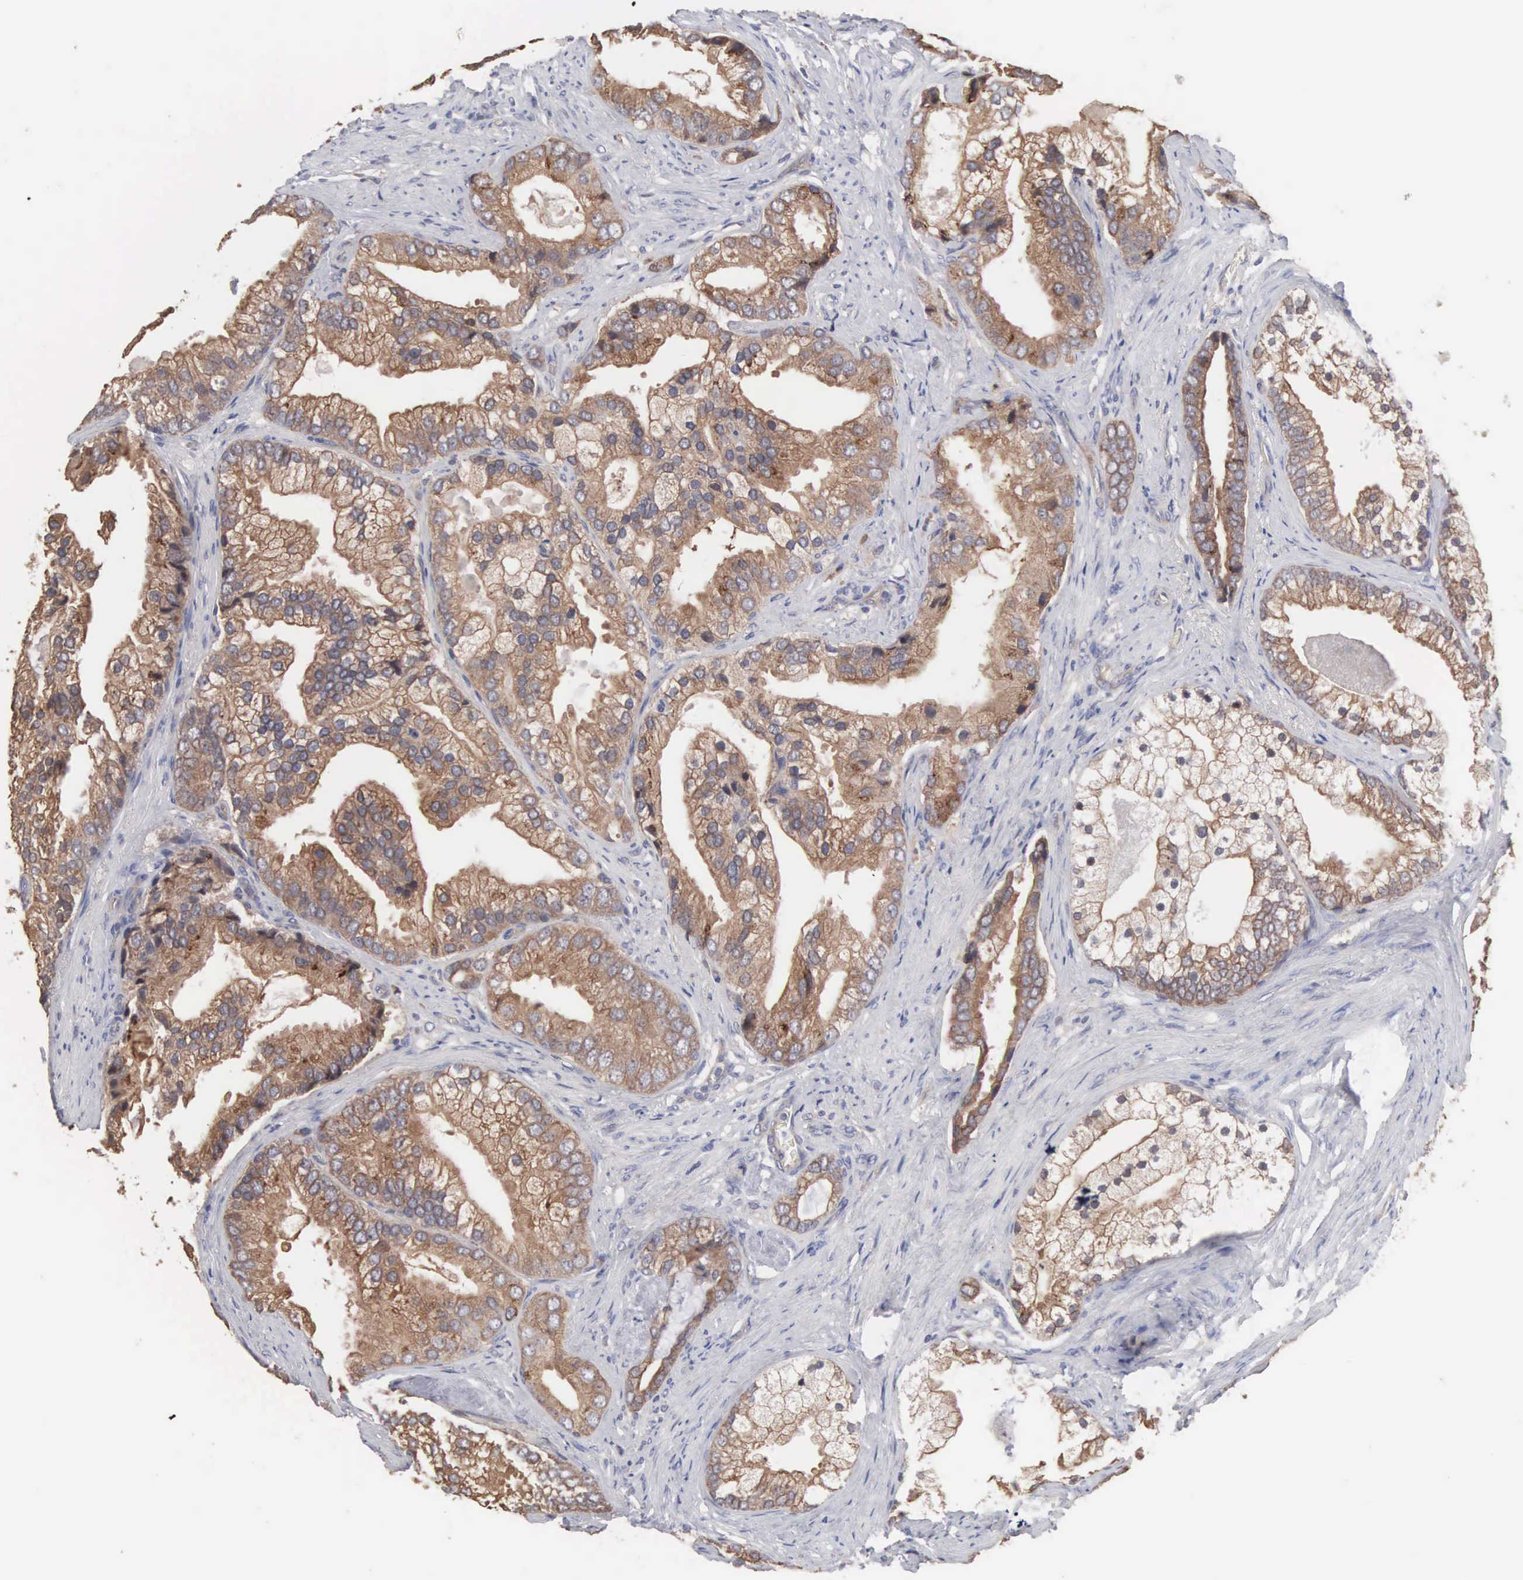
{"staining": {"intensity": "moderate", "quantity": ">75%", "location": "cytoplasmic/membranous"}, "tissue": "prostate cancer", "cell_type": "Tumor cells", "image_type": "cancer", "snomed": [{"axis": "morphology", "description": "Adenocarcinoma, Low grade"}, {"axis": "topography", "description": "Prostate"}], "caption": "Prostate cancer tissue displays moderate cytoplasmic/membranous staining in about >75% of tumor cells (DAB (3,3'-diaminobenzidine) IHC with brightfield microscopy, high magnification).", "gene": "INF2", "patient": {"sex": "male", "age": 71}}